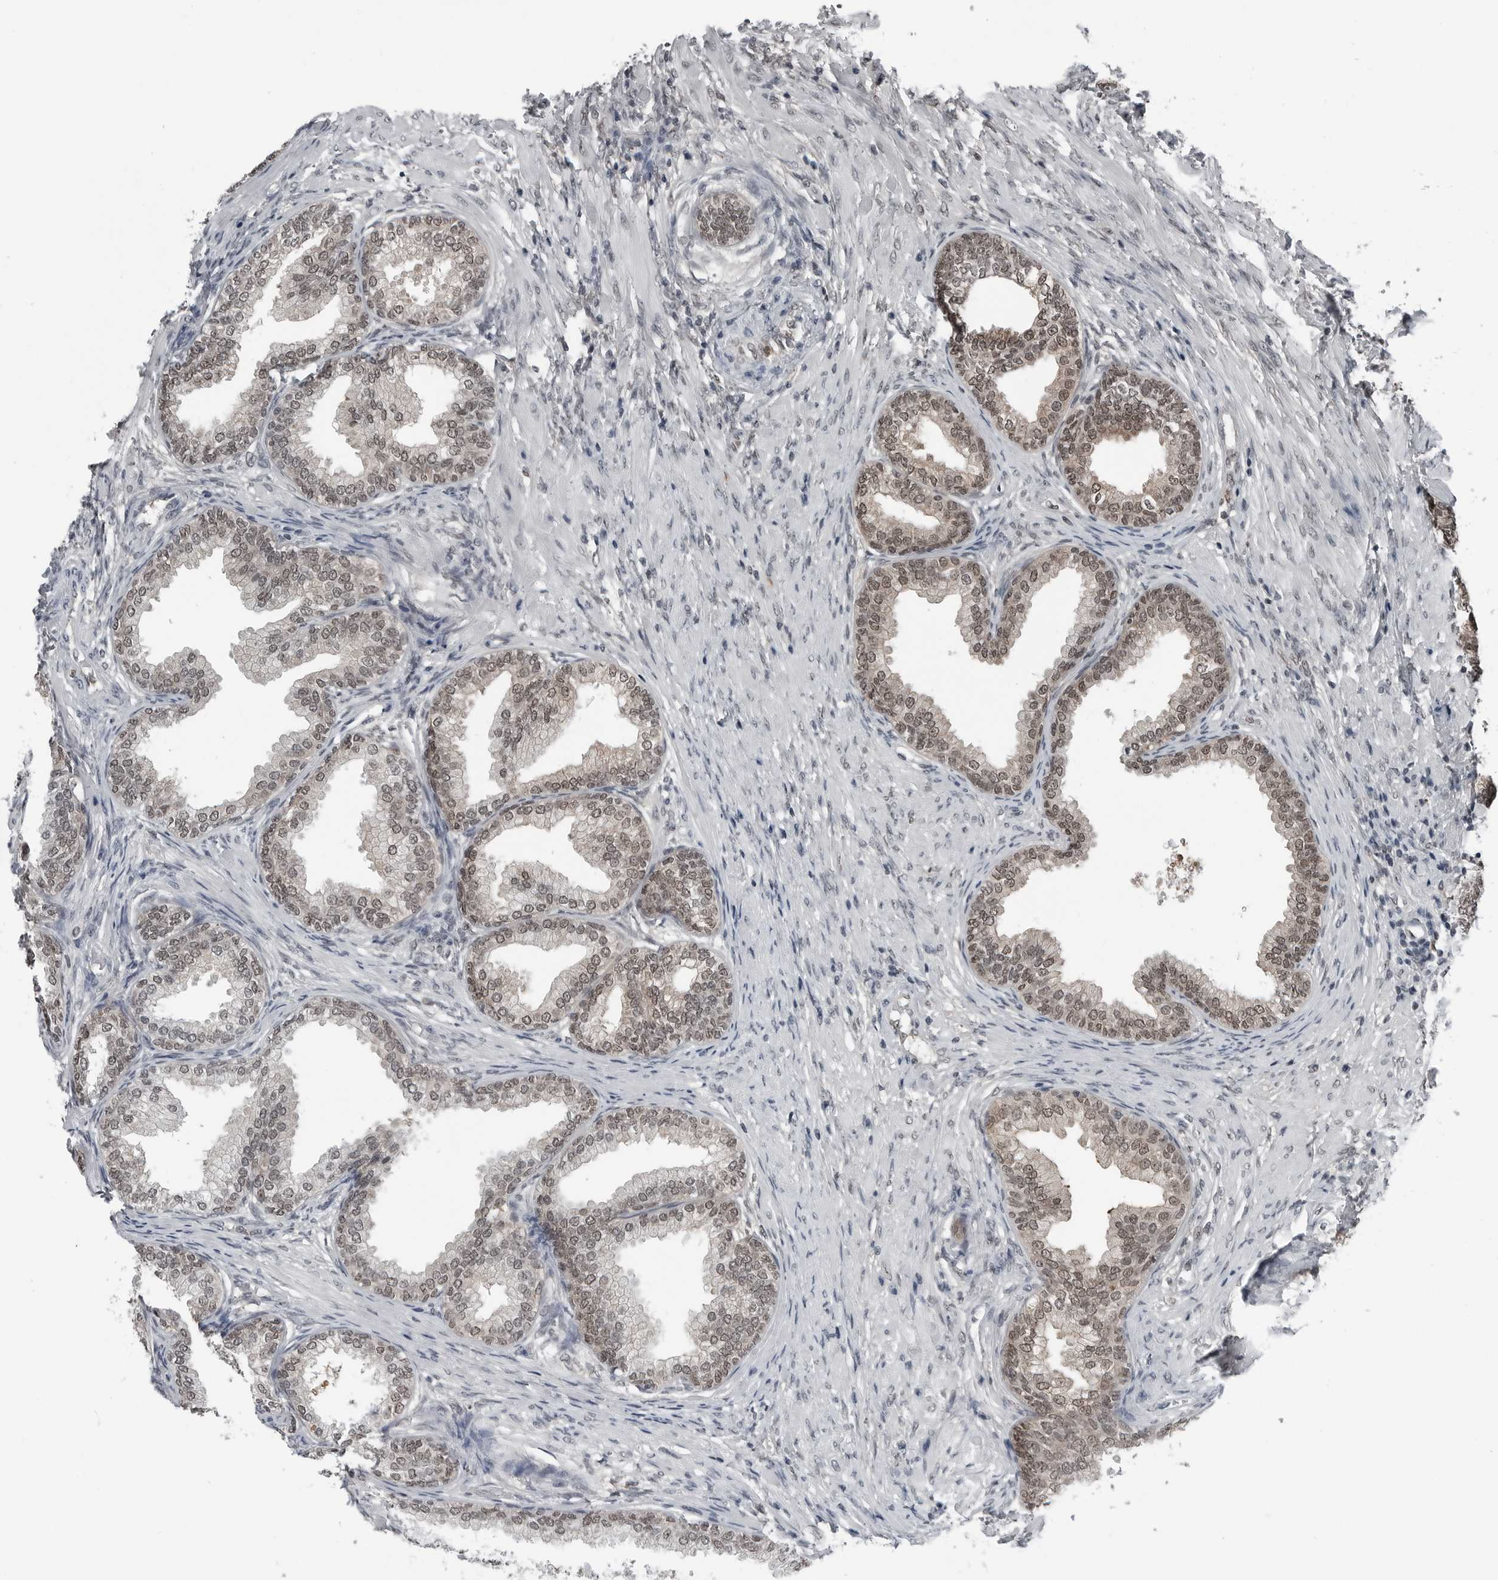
{"staining": {"intensity": "moderate", "quantity": "25%-75%", "location": "nuclear"}, "tissue": "prostate", "cell_type": "Glandular cells", "image_type": "normal", "snomed": [{"axis": "morphology", "description": "Normal tissue, NOS"}, {"axis": "topography", "description": "Prostate"}], "caption": "Immunohistochemistry of unremarkable human prostate reveals medium levels of moderate nuclear expression in approximately 25%-75% of glandular cells. (Stains: DAB in brown, nuclei in blue, Microscopy: brightfield microscopy at high magnification).", "gene": "AKR1A1", "patient": {"sex": "male", "age": 76}}